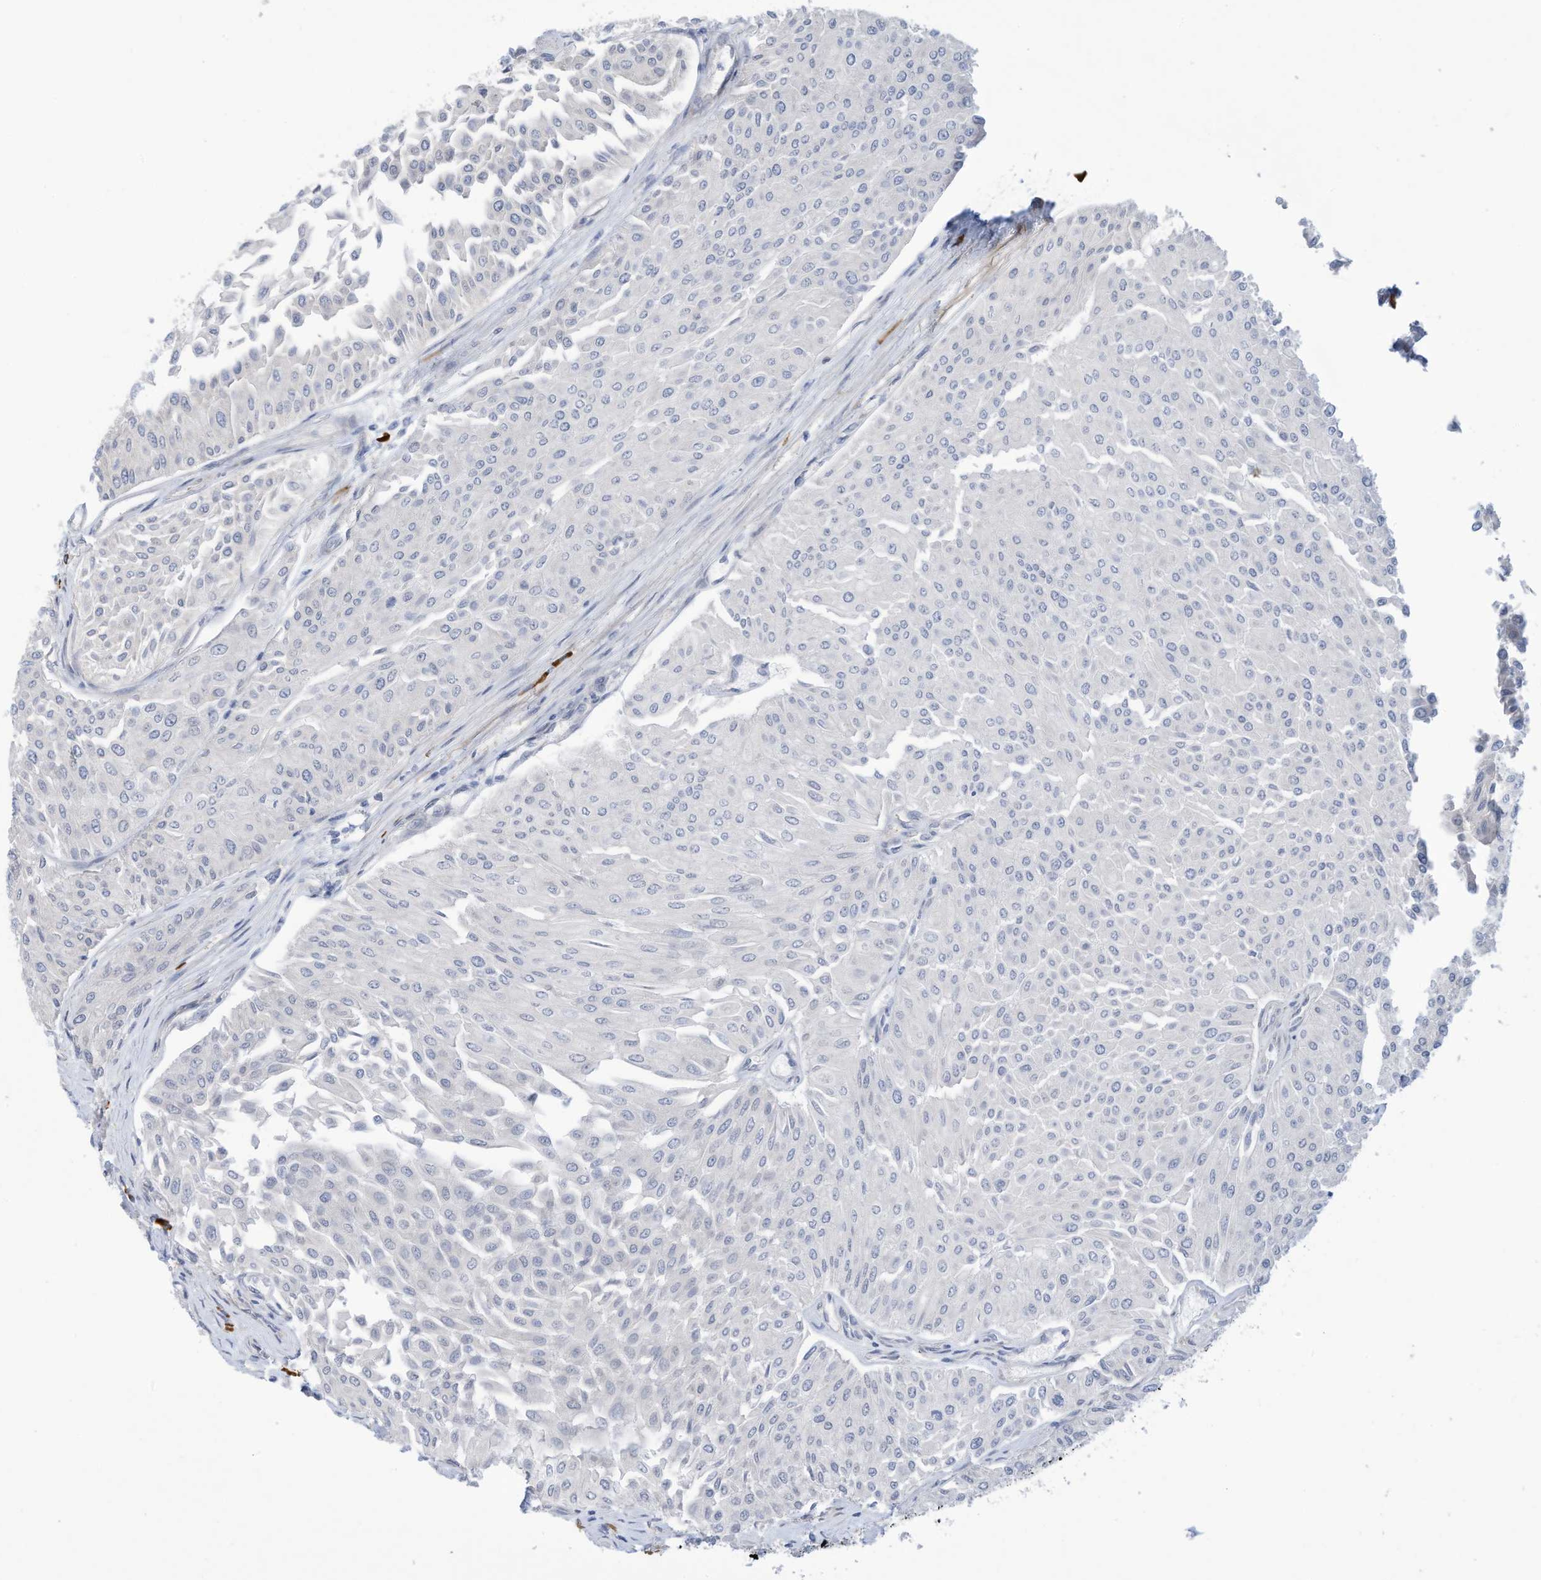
{"staining": {"intensity": "negative", "quantity": "none", "location": "none"}, "tissue": "urothelial cancer", "cell_type": "Tumor cells", "image_type": "cancer", "snomed": [{"axis": "morphology", "description": "Urothelial carcinoma, Low grade"}, {"axis": "topography", "description": "Urinary bladder"}], "caption": "IHC photomicrograph of neoplastic tissue: human urothelial carcinoma (low-grade) stained with DAB displays no significant protein positivity in tumor cells.", "gene": "ZNF292", "patient": {"sex": "male", "age": 67}}